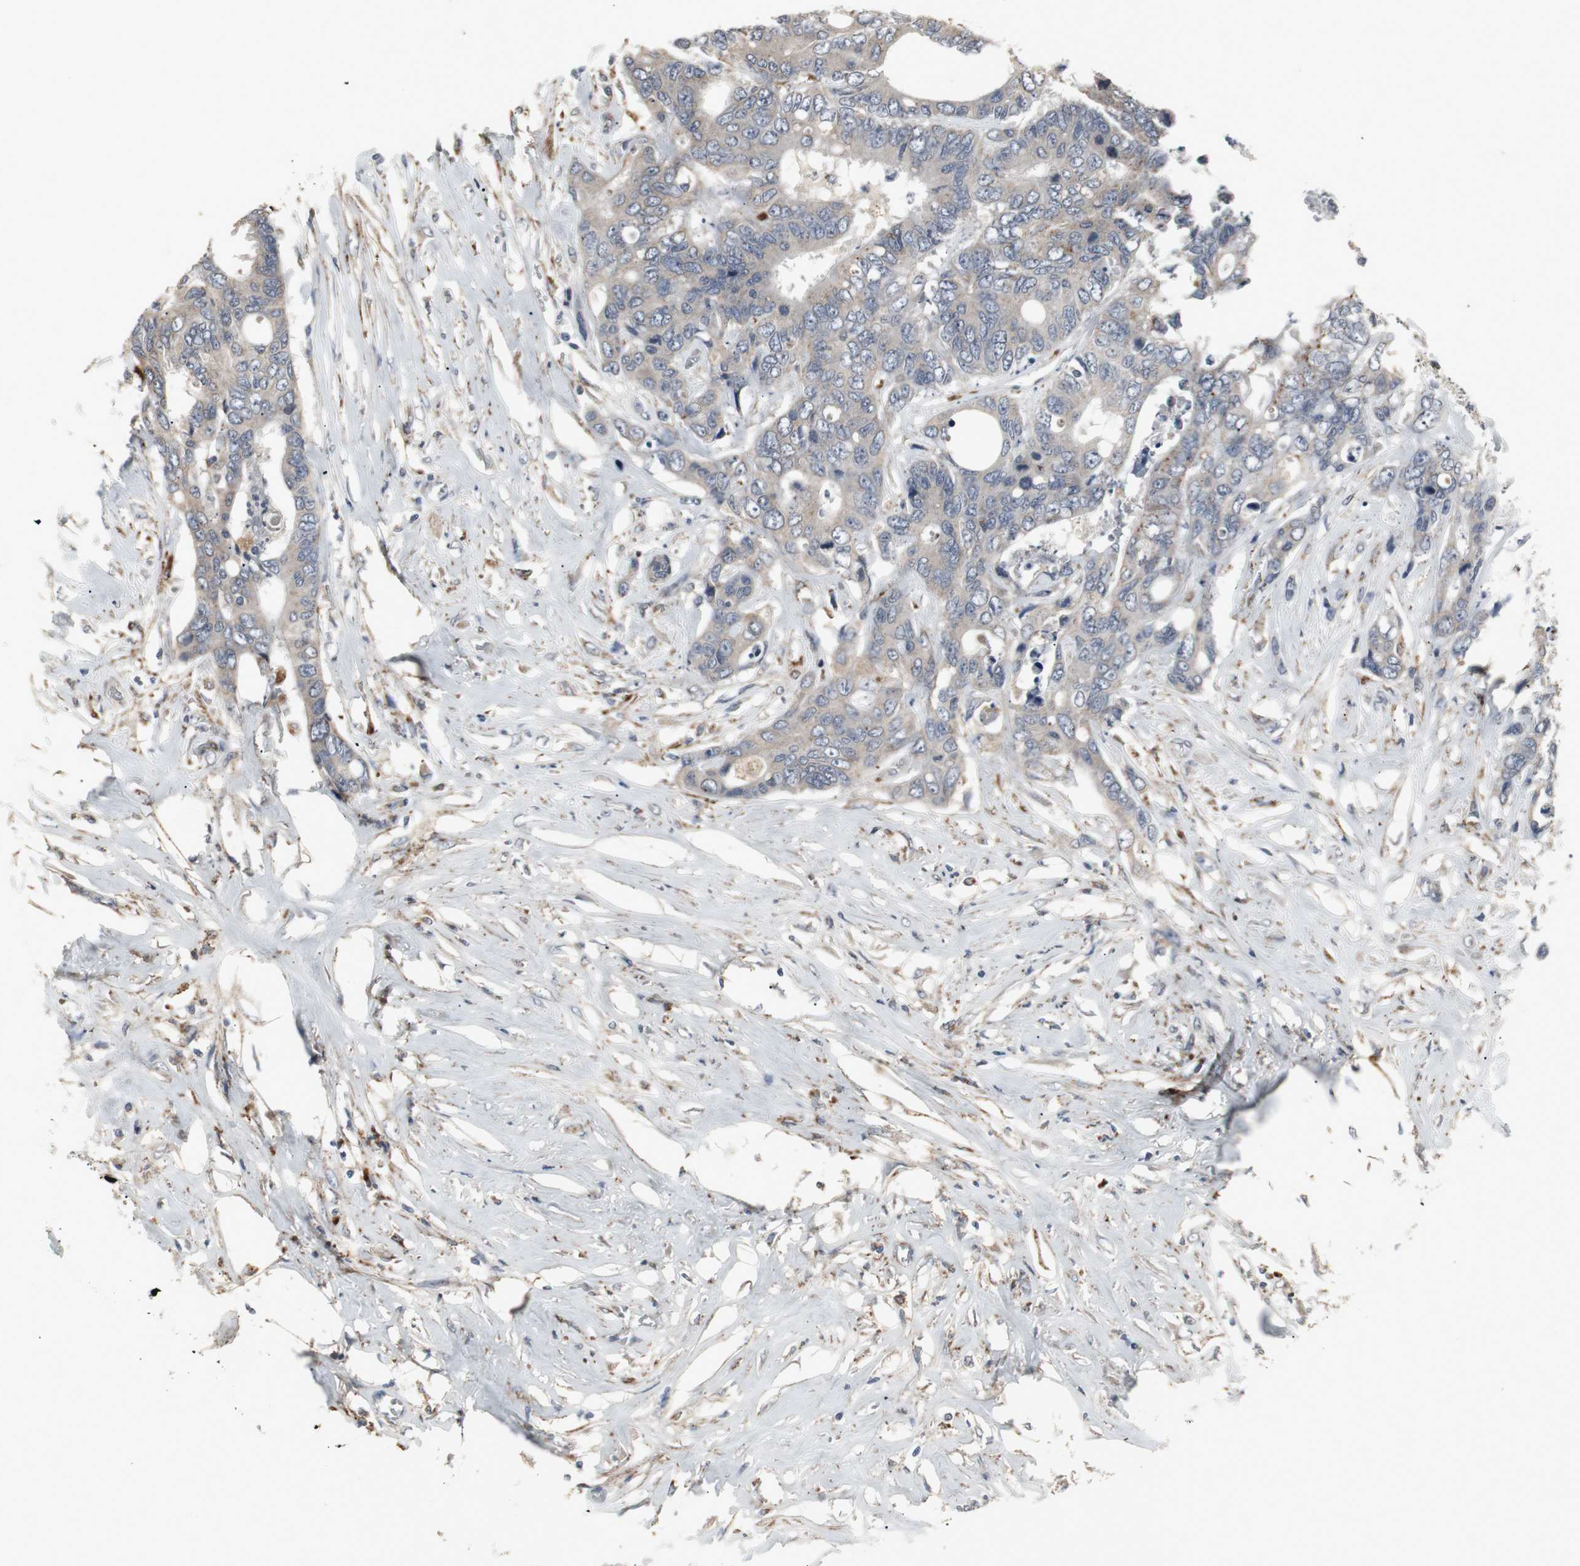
{"staining": {"intensity": "weak", "quantity": ">75%", "location": "cytoplasmic/membranous"}, "tissue": "colorectal cancer", "cell_type": "Tumor cells", "image_type": "cancer", "snomed": [{"axis": "morphology", "description": "Adenocarcinoma, NOS"}, {"axis": "topography", "description": "Rectum"}], "caption": "DAB (3,3'-diaminobenzidine) immunohistochemical staining of human adenocarcinoma (colorectal) reveals weak cytoplasmic/membranous protein expression in approximately >75% of tumor cells.", "gene": "GBA1", "patient": {"sex": "male", "age": 55}}